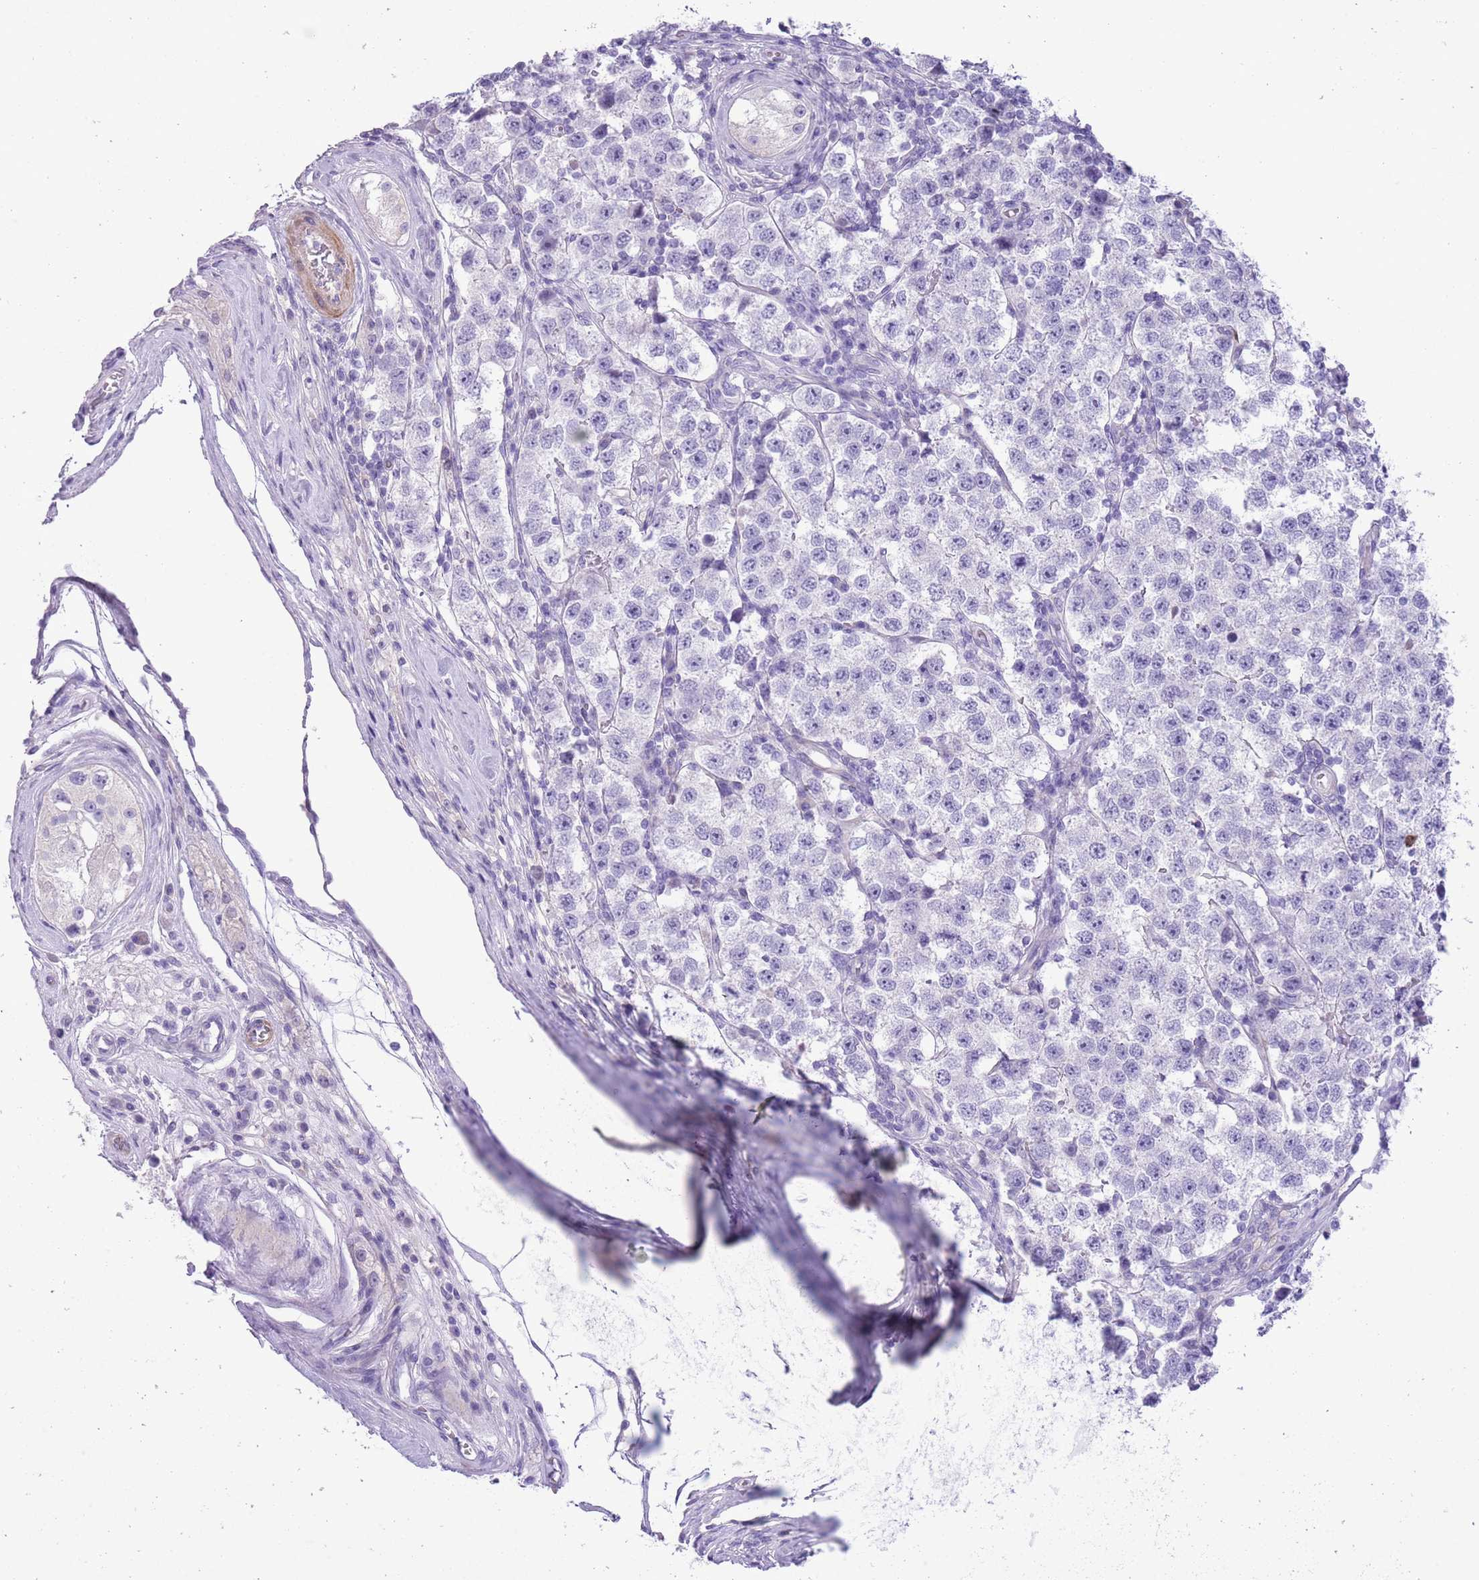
{"staining": {"intensity": "negative", "quantity": "none", "location": "none"}, "tissue": "testis cancer", "cell_type": "Tumor cells", "image_type": "cancer", "snomed": [{"axis": "morphology", "description": "Seminoma, NOS"}, {"axis": "topography", "description": "Testis"}], "caption": "This is a micrograph of immunohistochemistry (IHC) staining of testis seminoma, which shows no positivity in tumor cells.", "gene": "OR6M1", "patient": {"sex": "male", "age": 34}}